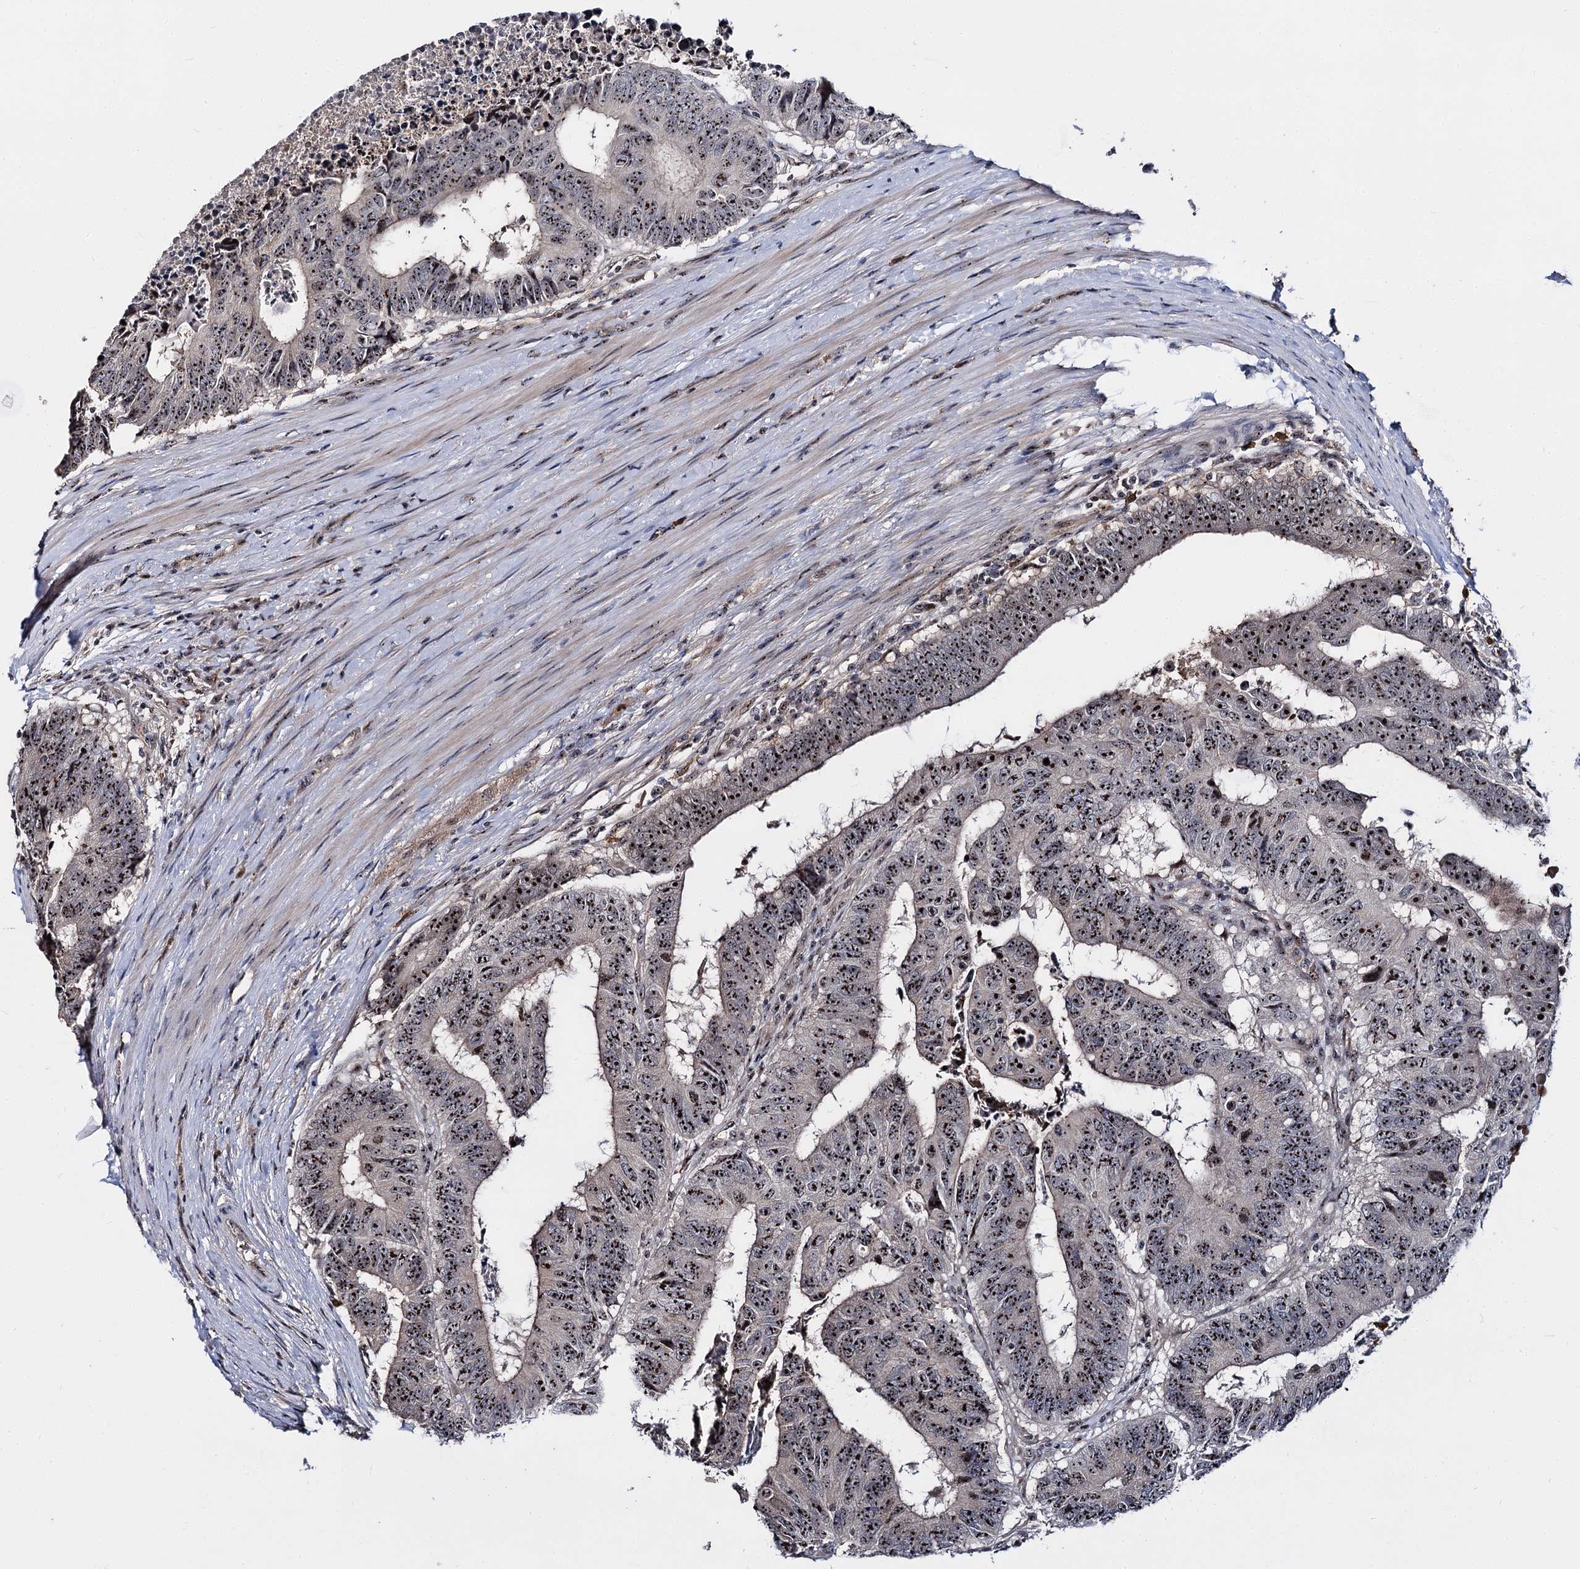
{"staining": {"intensity": "strong", "quantity": ">75%", "location": "nuclear"}, "tissue": "colorectal cancer", "cell_type": "Tumor cells", "image_type": "cancer", "snomed": [{"axis": "morphology", "description": "Adenocarcinoma, NOS"}, {"axis": "topography", "description": "Rectum"}], "caption": "Protein expression analysis of human colorectal cancer (adenocarcinoma) reveals strong nuclear positivity in approximately >75% of tumor cells.", "gene": "SUPT20H", "patient": {"sex": "male", "age": 84}}